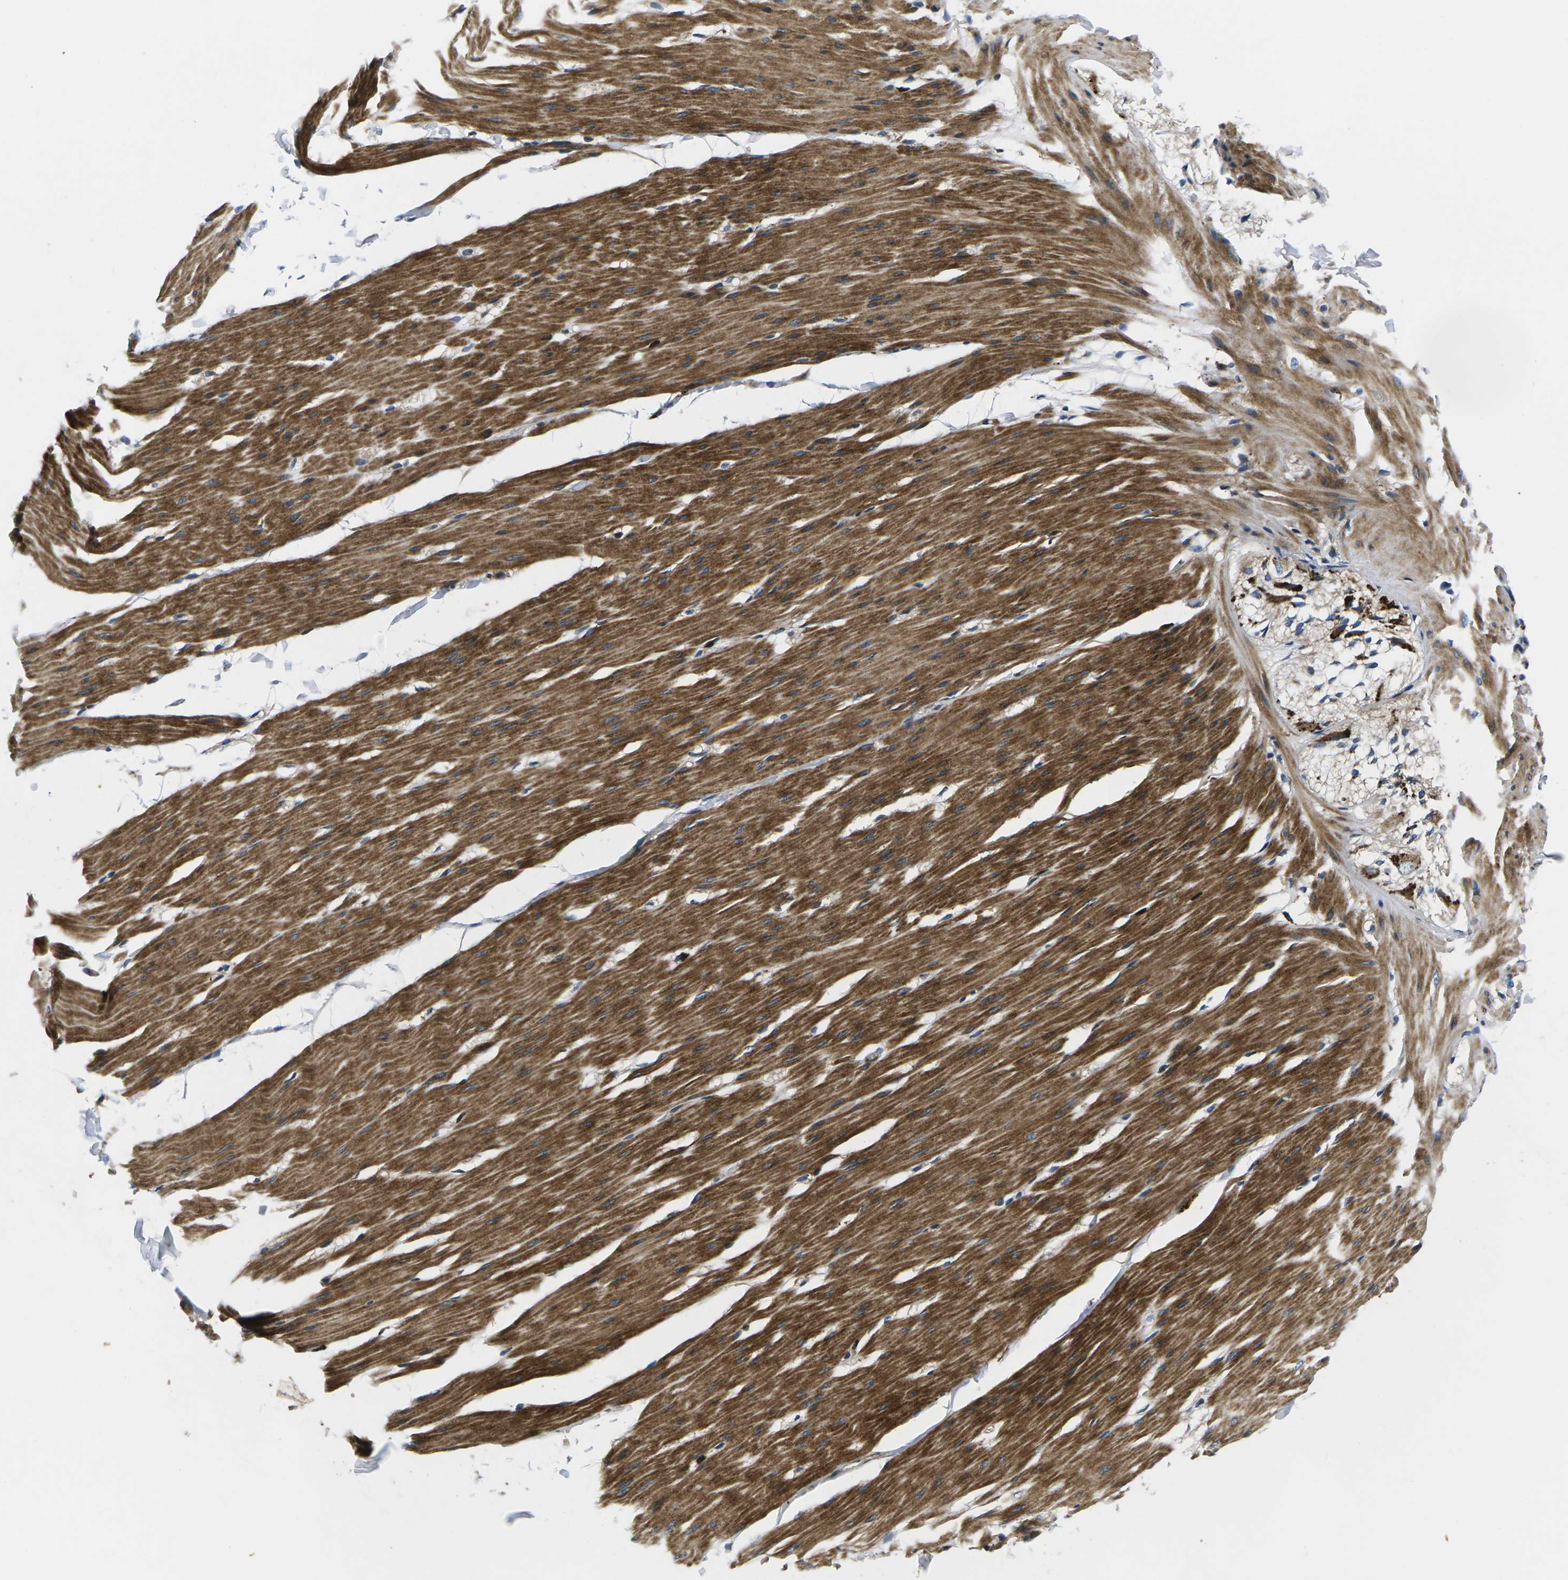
{"staining": {"intensity": "strong", "quantity": ">75%", "location": "cytoplasmic/membranous"}, "tissue": "smooth muscle", "cell_type": "Smooth muscle cells", "image_type": "normal", "snomed": [{"axis": "morphology", "description": "Normal tissue, NOS"}, {"axis": "topography", "description": "Smooth muscle"}, {"axis": "topography", "description": "Colon"}], "caption": "IHC micrograph of normal smooth muscle stained for a protein (brown), which shows high levels of strong cytoplasmic/membranous staining in about >75% of smooth muscle cells.", "gene": "PLCE1", "patient": {"sex": "male", "age": 67}}